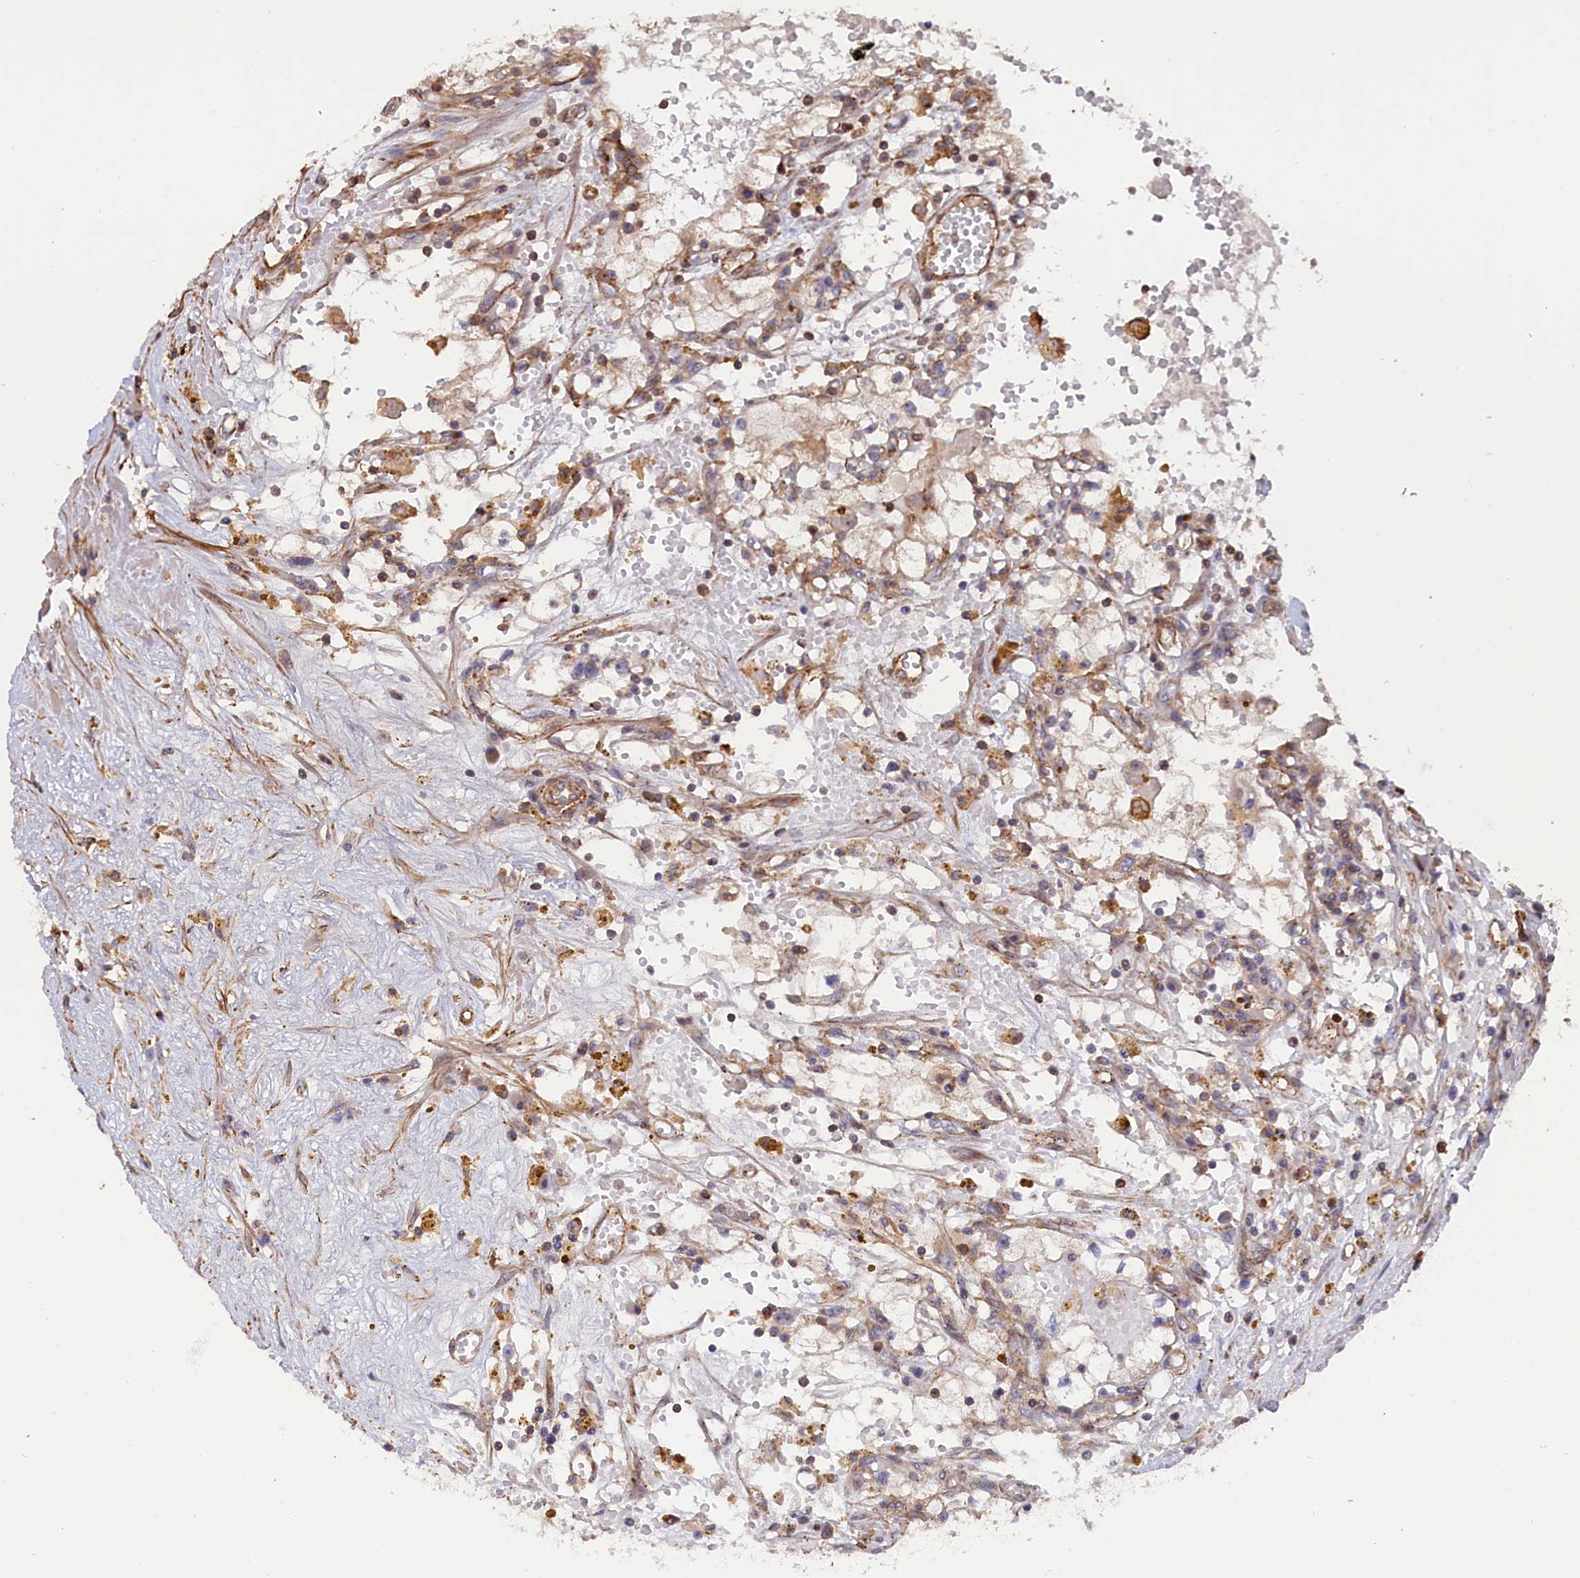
{"staining": {"intensity": "negative", "quantity": "none", "location": "none"}, "tissue": "renal cancer", "cell_type": "Tumor cells", "image_type": "cancer", "snomed": [{"axis": "morphology", "description": "Adenocarcinoma, NOS"}, {"axis": "topography", "description": "Kidney"}], "caption": "This is a photomicrograph of immunohistochemistry (IHC) staining of renal adenocarcinoma, which shows no expression in tumor cells.", "gene": "ANKRD27", "patient": {"sex": "male", "age": 56}}